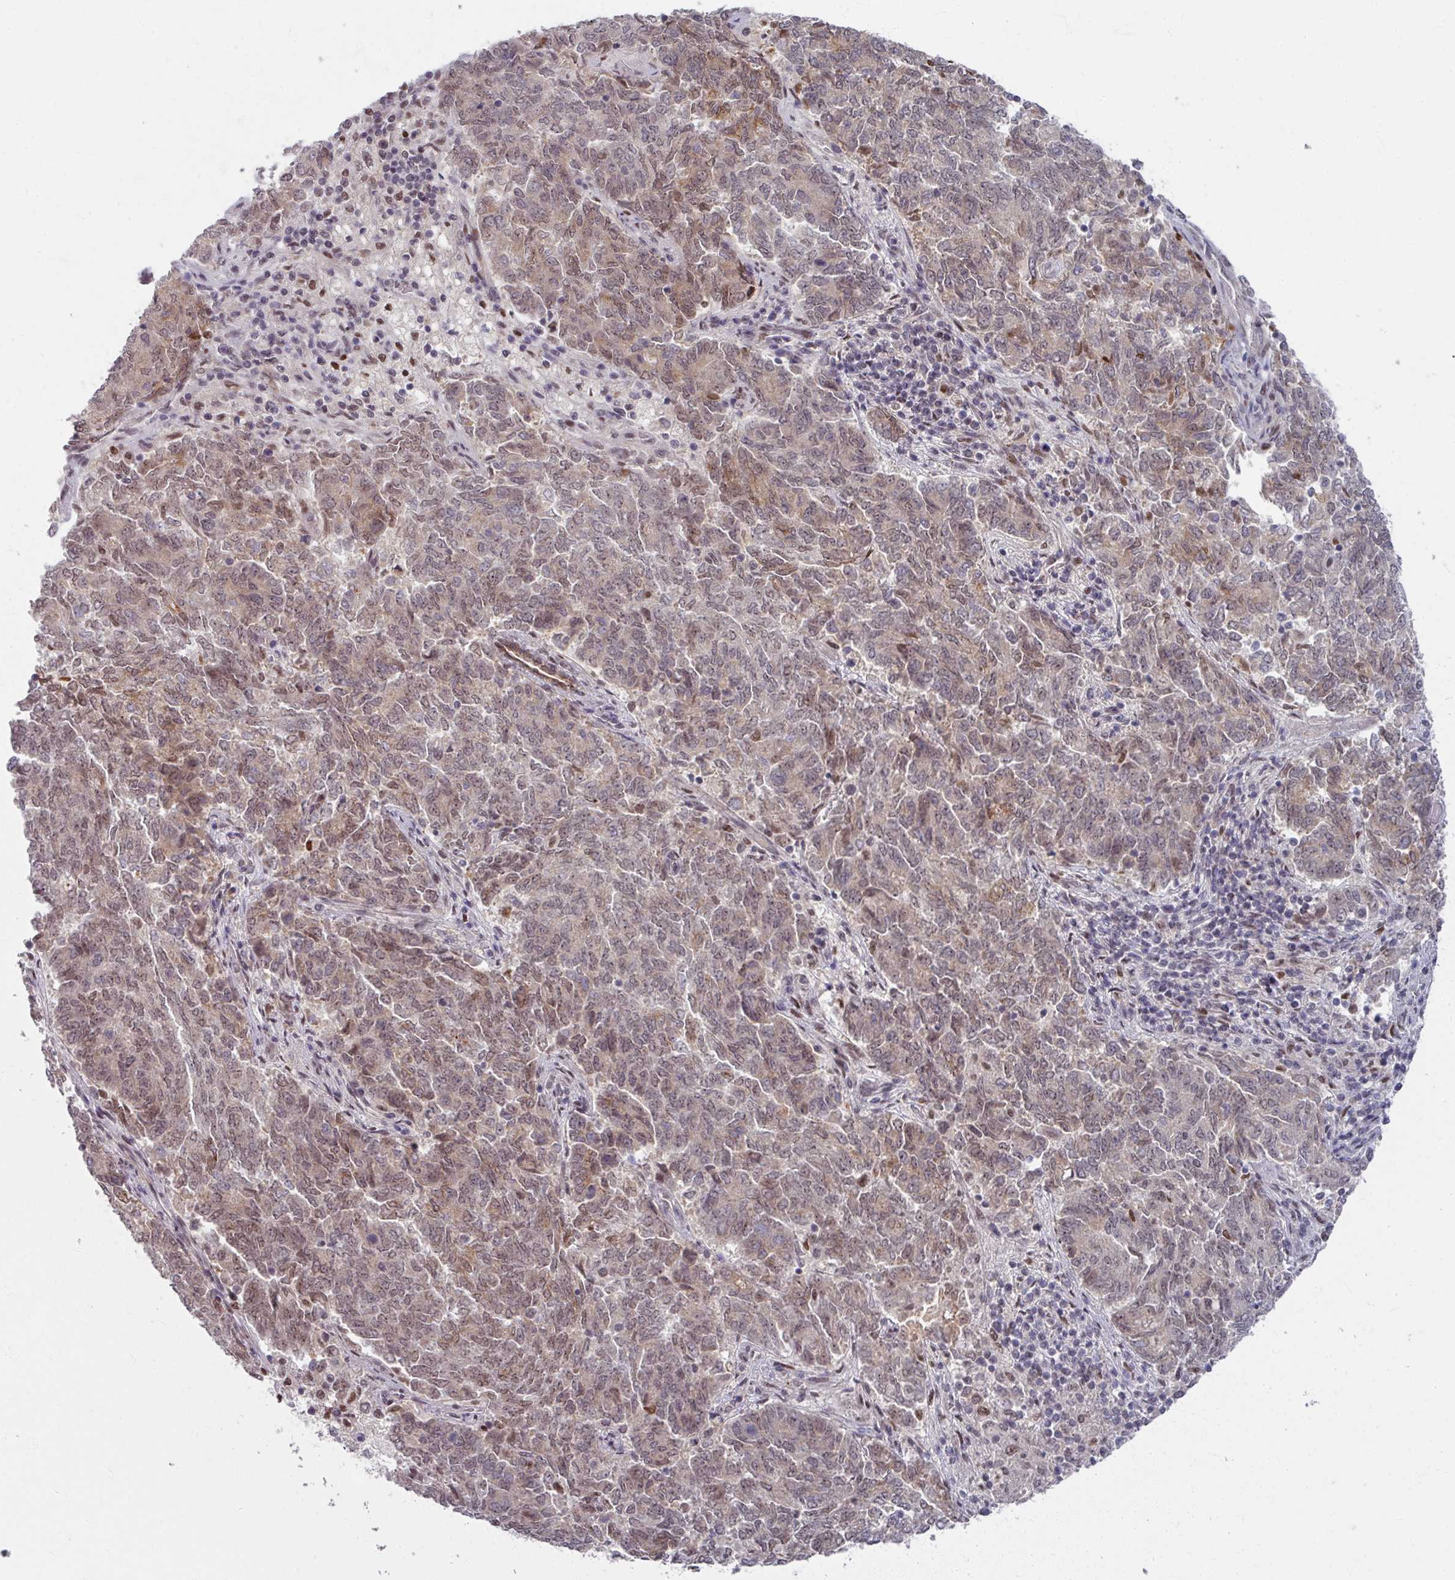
{"staining": {"intensity": "moderate", "quantity": "25%-75%", "location": "cytoplasmic/membranous,nuclear"}, "tissue": "endometrial cancer", "cell_type": "Tumor cells", "image_type": "cancer", "snomed": [{"axis": "morphology", "description": "Adenocarcinoma, NOS"}, {"axis": "topography", "description": "Endometrium"}], "caption": "Adenocarcinoma (endometrial) was stained to show a protein in brown. There is medium levels of moderate cytoplasmic/membranous and nuclear expression in about 25%-75% of tumor cells.", "gene": "KLC3", "patient": {"sex": "female", "age": 80}}